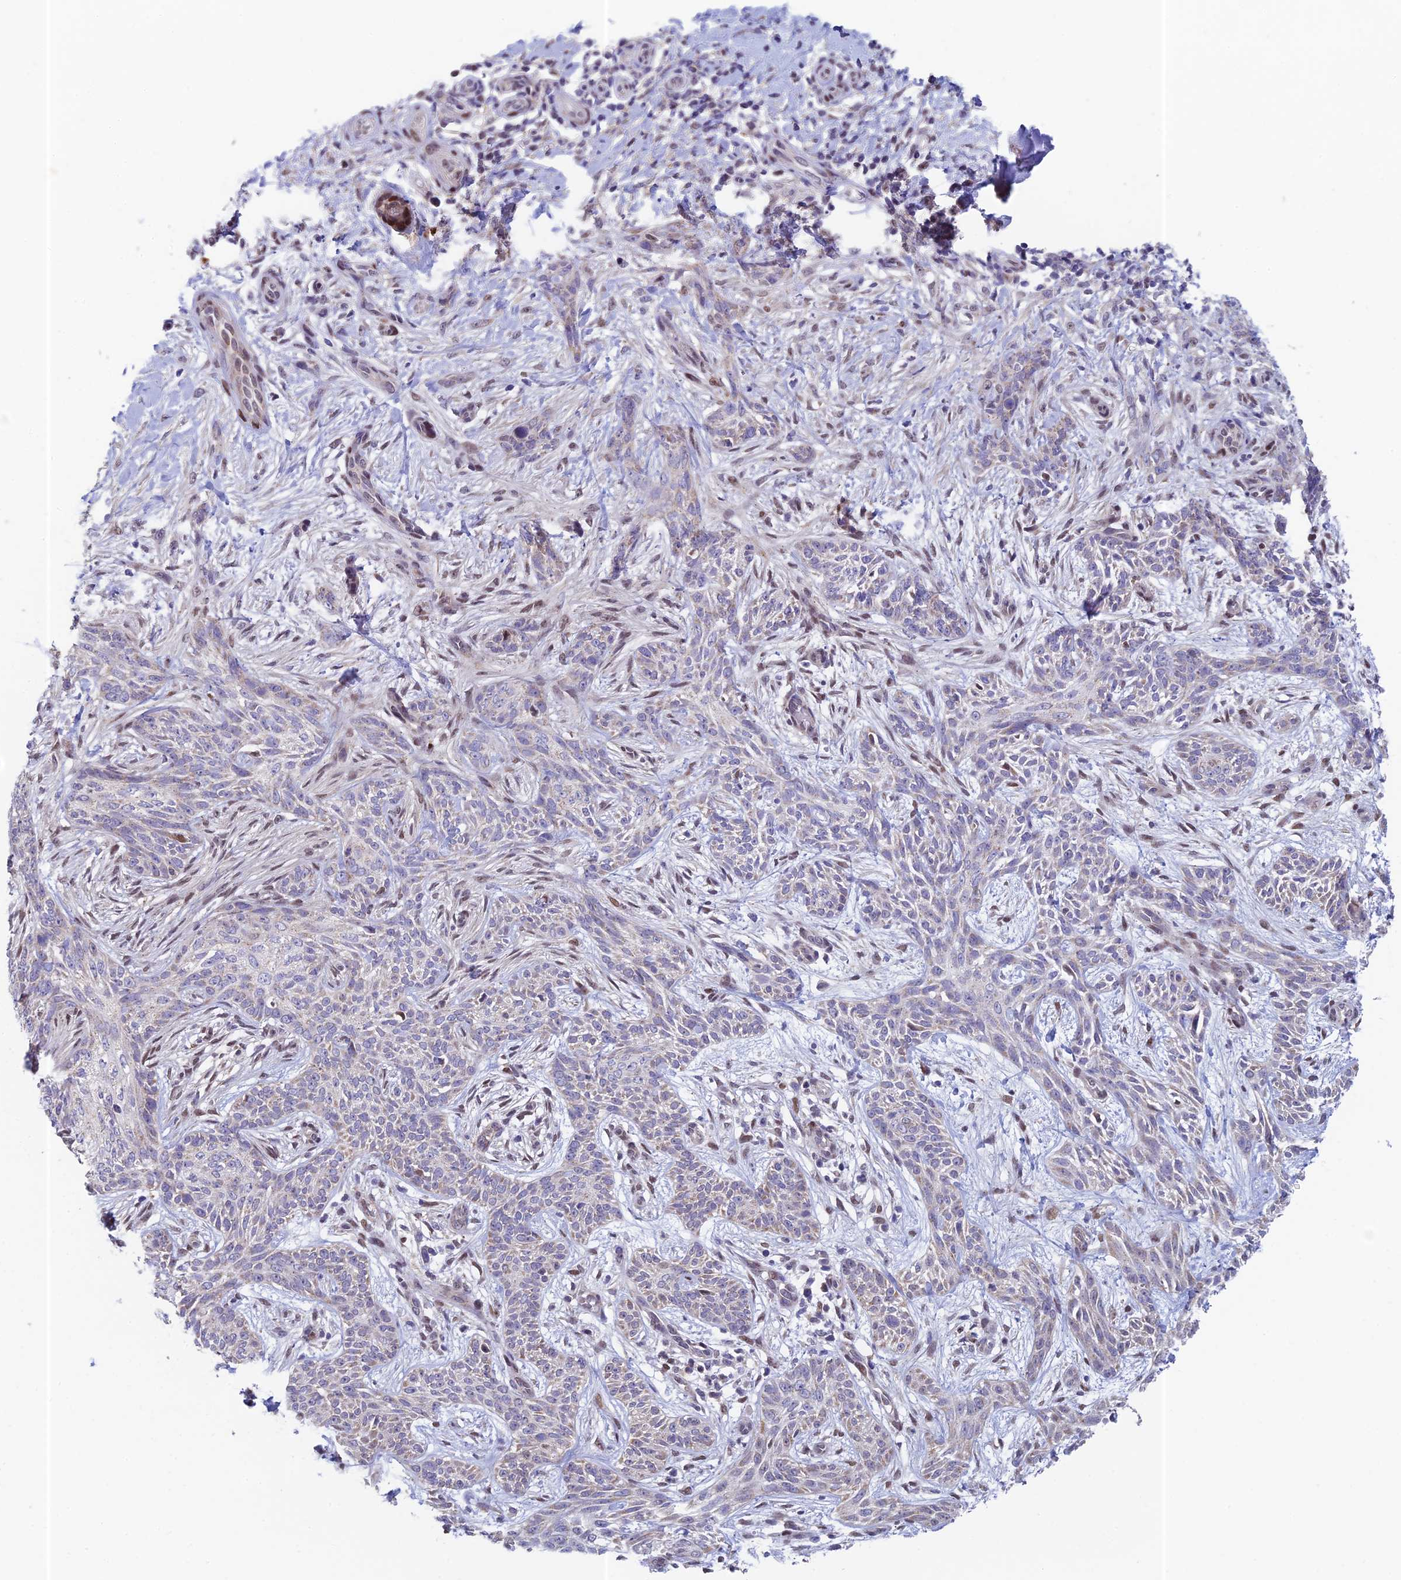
{"staining": {"intensity": "weak", "quantity": "<25%", "location": "cytoplasmic/membranous"}, "tissue": "skin cancer", "cell_type": "Tumor cells", "image_type": "cancer", "snomed": [{"axis": "morphology", "description": "Basal cell carcinoma"}, {"axis": "topography", "description": "Skin"}], "caption": "Immunohistochemistry micrograph of skin cancer (basal cell carcinoma) stained for a protein (brown), which displays no expression in tumor cells.", "gene": "MRPL17", "patient": {"sex": "female", "age": 82}}